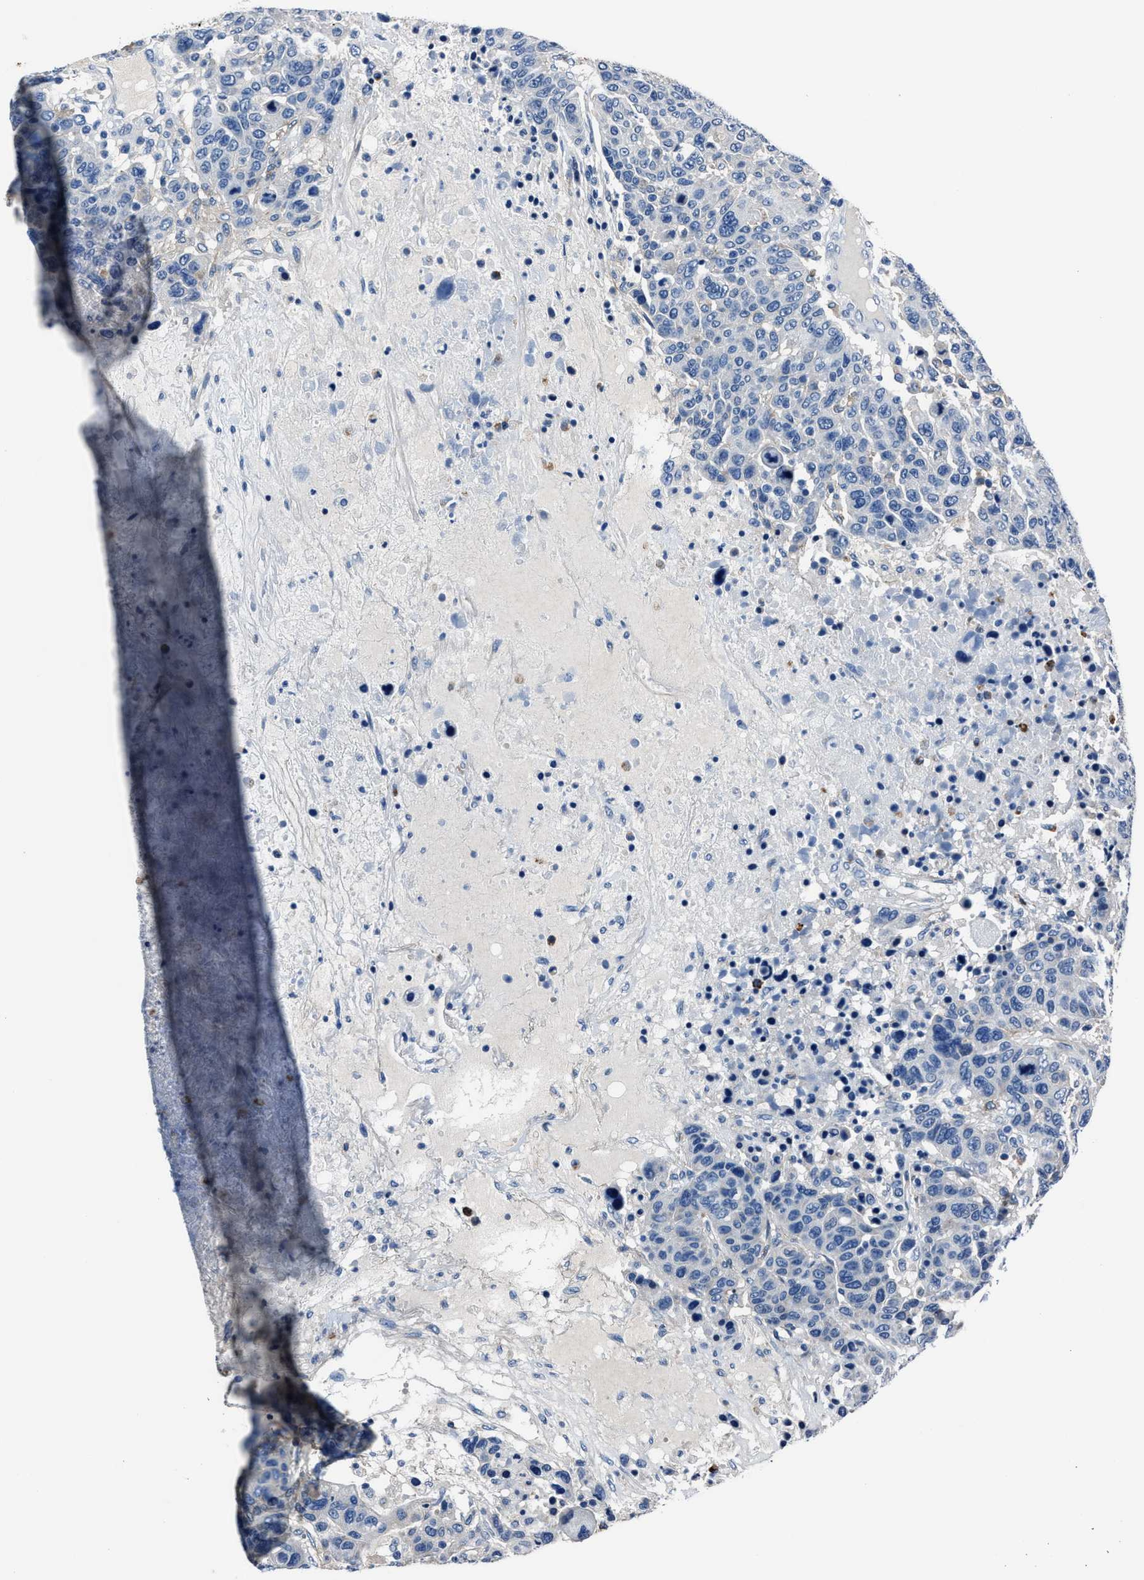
{"staining": {"intensity": "negative", "quantity": "none", "location": "none"}, "tissue": "breast cancer", "cell_type": "Tumor cells", "image_type": "cancer", "snomed": [{"axis": "morphology", "description": "Duct carcinoma"}, {"axis": "topography", "description": "Breast"}], "caption": "This is an immunohistochemistry (IHC) photomicrograph of breast cancer (invasive ductal carcinoma). There is no positivity in tumor cells.", "gene": "FGL2", "patient": {"sex": "female", "age": 37}}